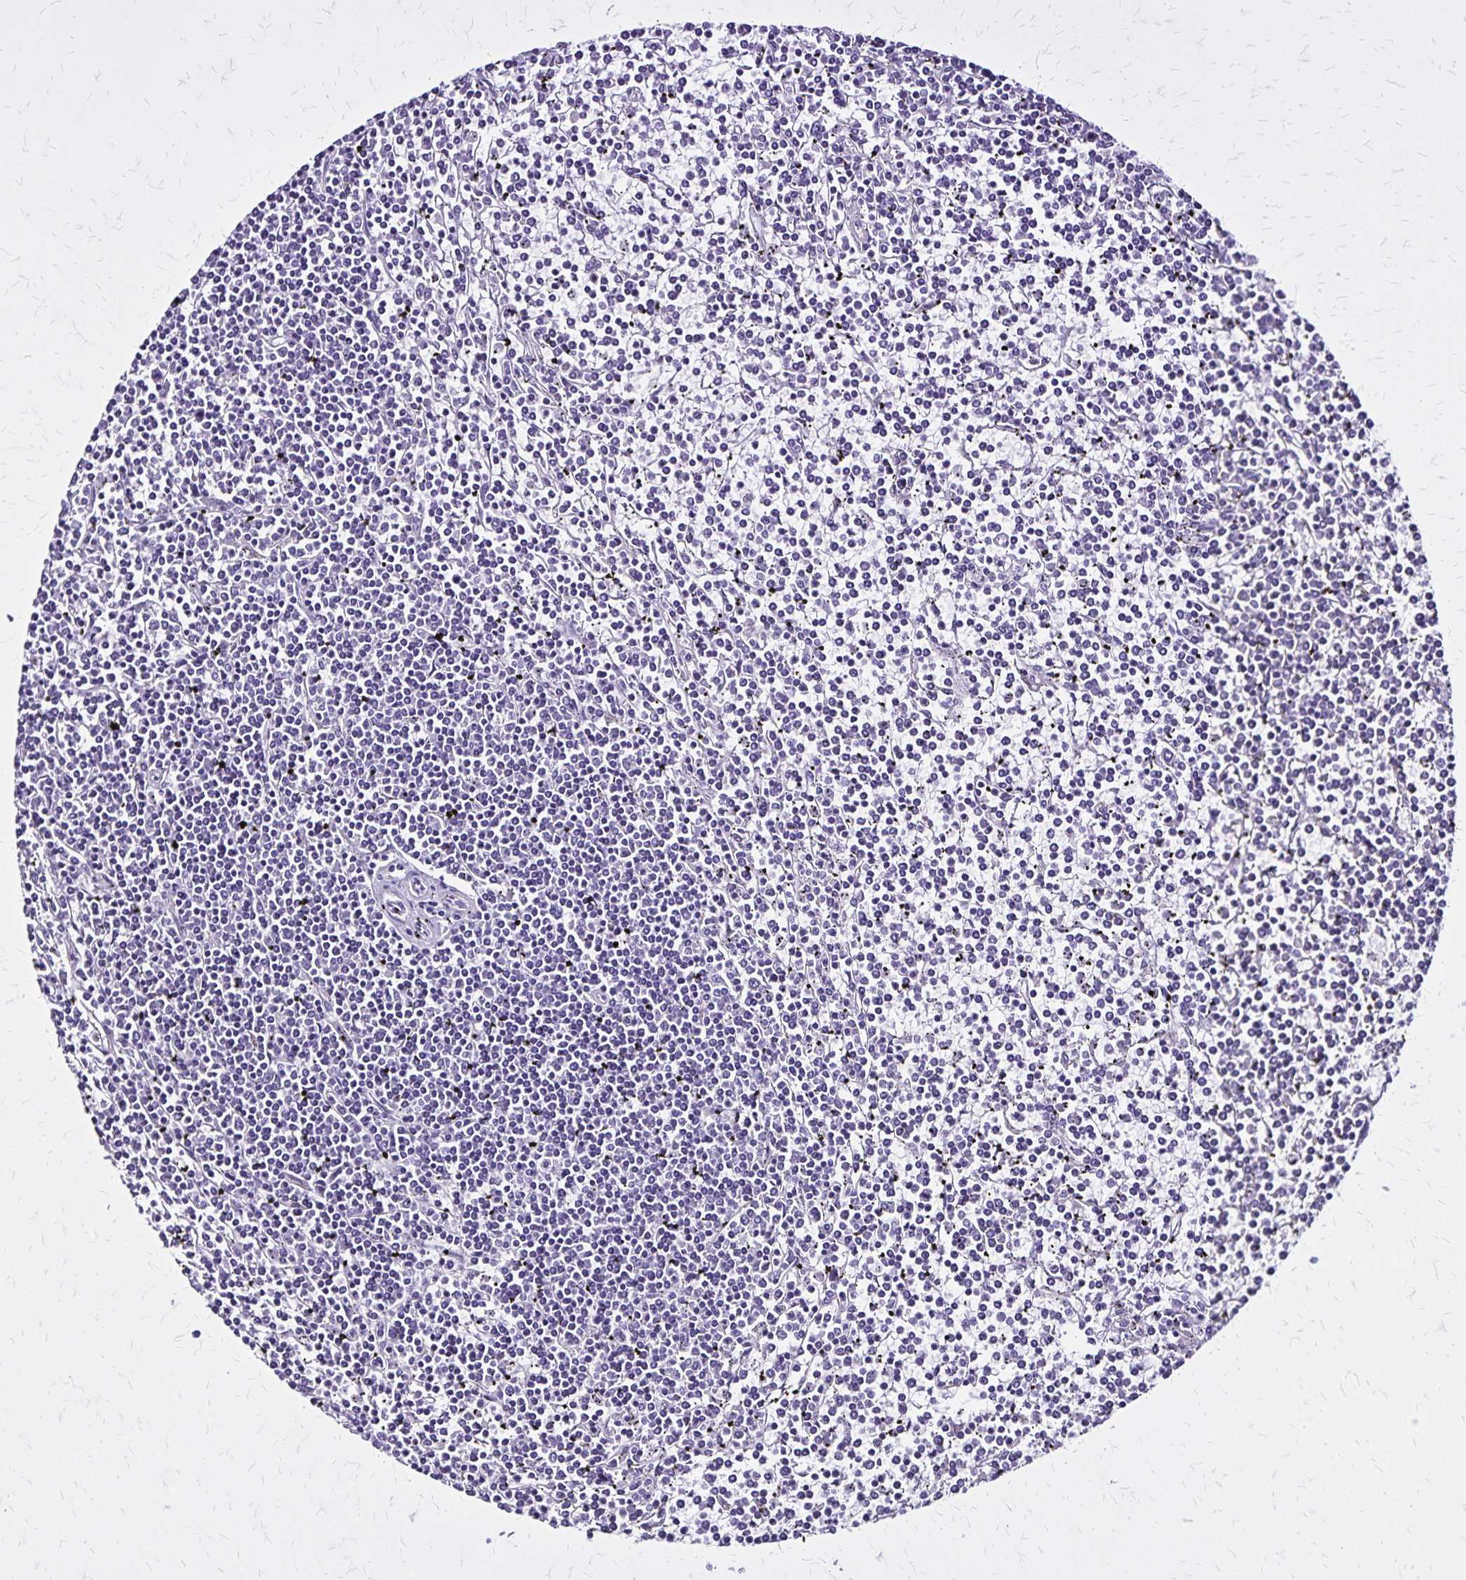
{"staining": {"intensity": "negative", "quantity": "none", "location": "none"}, "tissue": "lymphoma", "cell_type": "Tumor cells", "image_type": "cancer", "snomed": [{"axis": "morphology", "description": "Malignant lymphoma, non-Hodgkin's type, Low grade"}, {"axis": "topography", "description": "Spleen"}], "caption": "This is a histopathology image of IHC staining of lymphoma, which shows no staining in tumor cells.", "gene": "KRT2", "patient": {"sex": "female", "age": 19}}